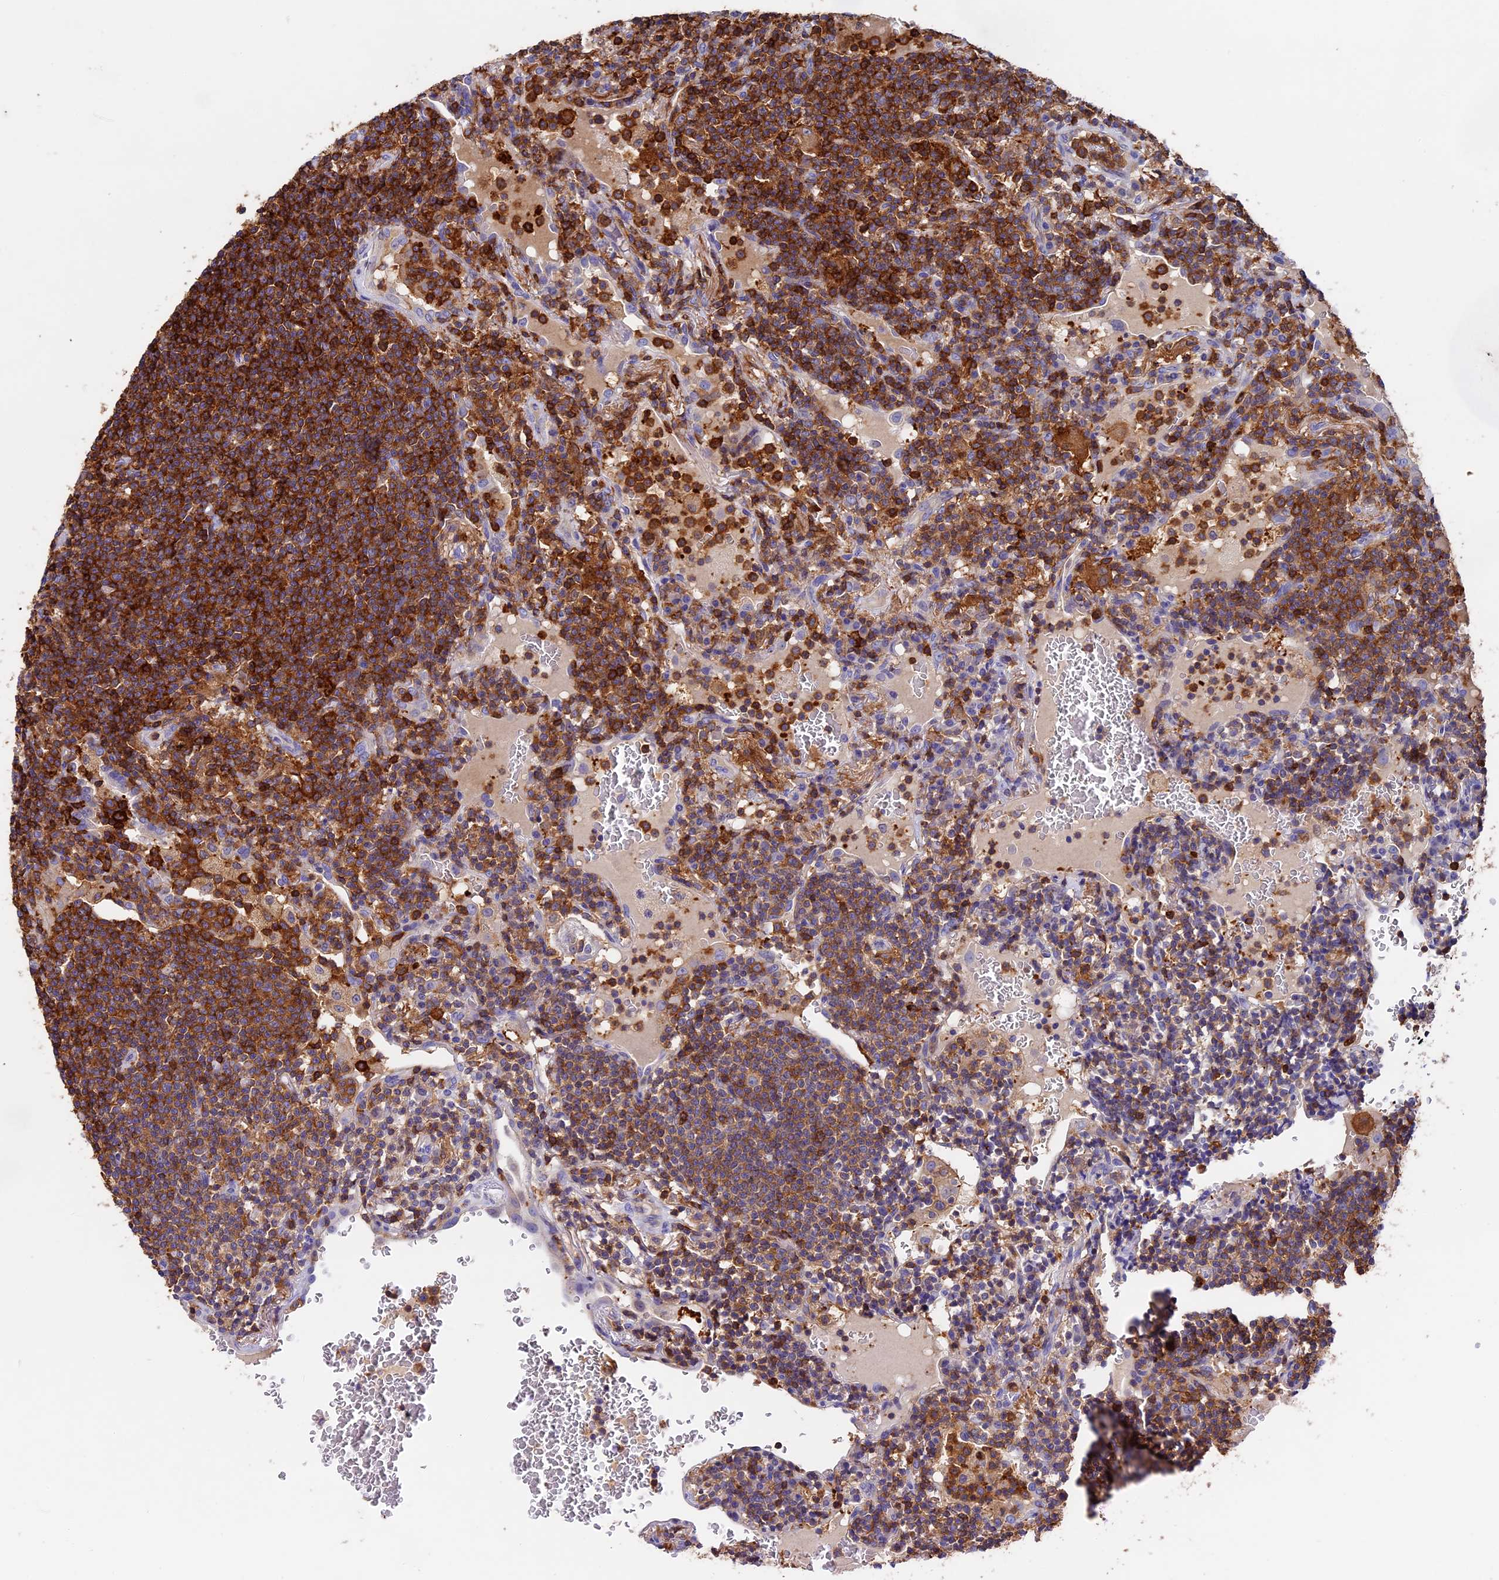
{"staining": {"intensity": "strong", "quantity": ">75%", "location": "cytoplasmic/membranous"}, "tissue": "lymphoma", "cell_type": "Tumor cells", "image_type": "cancer", "snomed": [{"axis": "morphology", "description": "Malignant lymphoma, non-Hodgkin's type, Low grade"}, {"axis": "topography", "description": "Lung"}], "caption": "Protein staining exhibits strong cytoplasmic/membranous positivity in about >75% of tumor cells in lymphoma.", "gene": "ADAT1", "patient": {"sex": "female", "age": 71}}